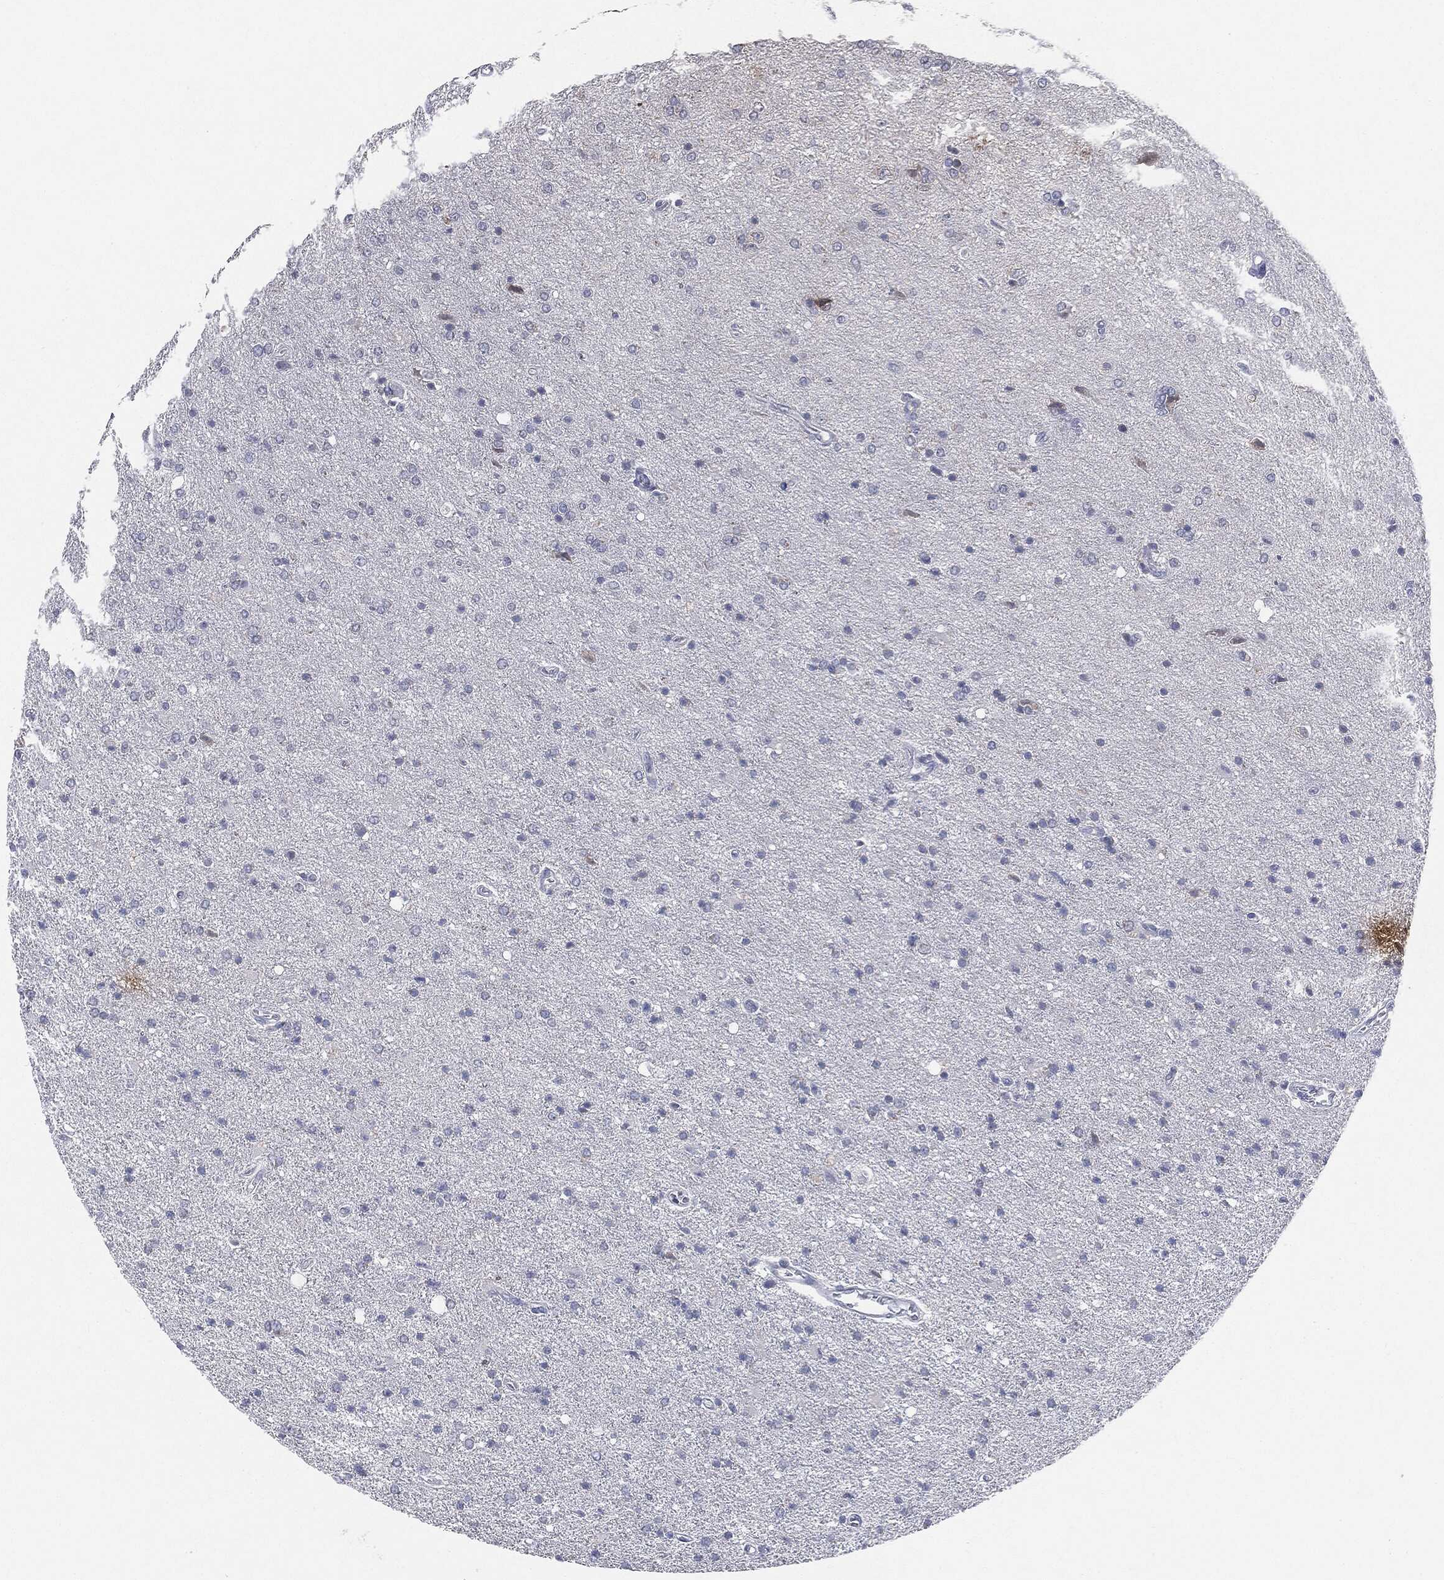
{"staining": {"intensity": "negative", "quantity": "none", "location": "none"}, "tissue": "glioma", "cell_type": "Tumor cells", "image_type": "cancer", "snomed": [{"axis": "morphology", "description": "Glioma, malignant, High grade"}, {"axis": "topography", "description": "Cerebral cortex"}], "caption": "DAB (3,3'-diaminobenzidine) immunohistochemical staining of glioma shows no significant expression in tumor cells.", "gene": "SLC2A2", "patient": {"sex": "male", "age": 70}}